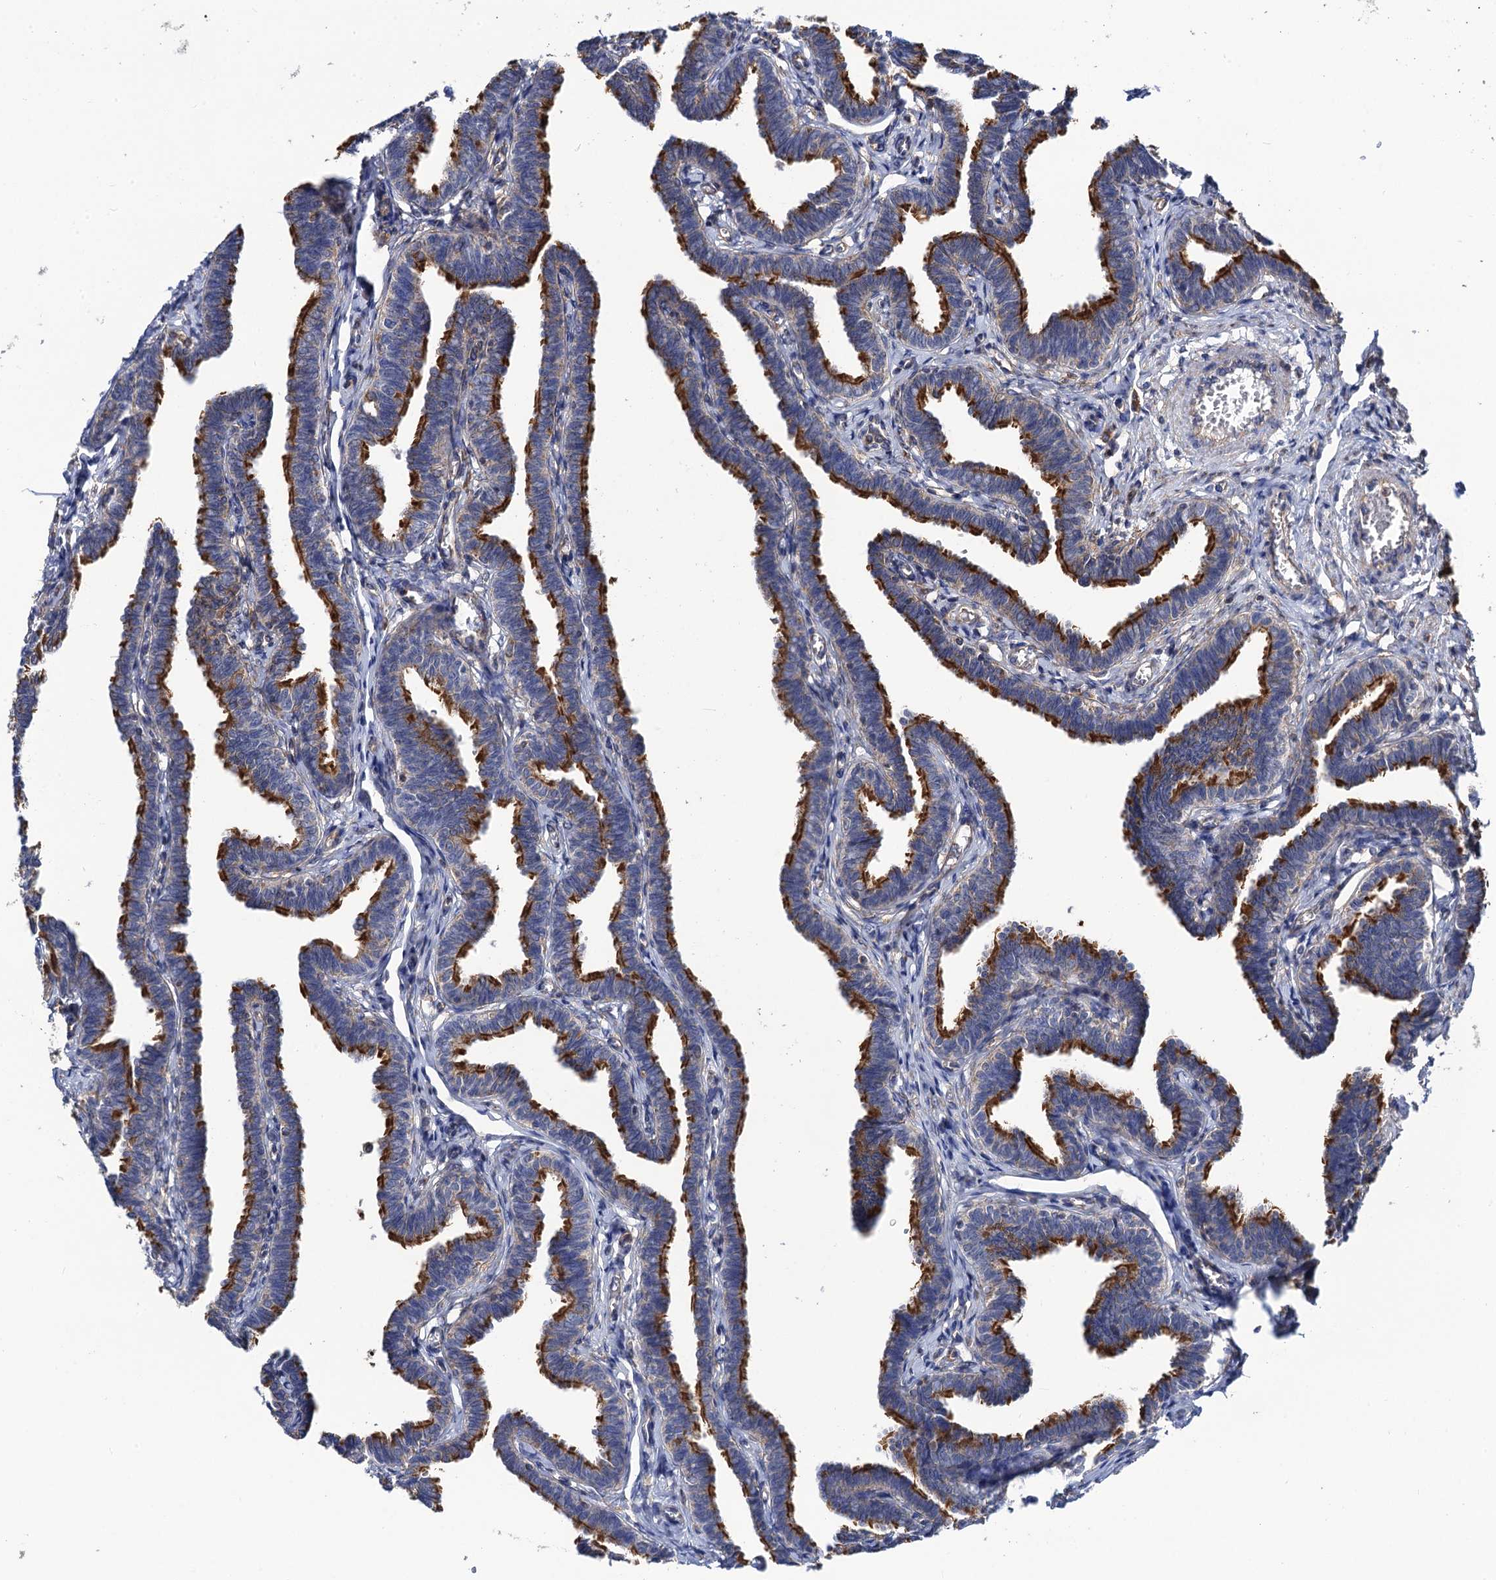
{"staining": {"intensity": "strong", "quantity": "25%-75%", "location": "cytoplasmic/membranous"}, "tissue": "fallopian tube", "cell_type": "Glandular cells", "image_type": "normal", "snomed": [{"axis": "morphology", "description": "Normal tissue, NOS"}, {"axis": "topography", "description": "Fallopian tube"}, {"axis": "topography", "description": "Ovary"}], "caption": "This is a photomicrograph of immunohistochemistry staining of benign fallopian tube, which shows strong staining in the cytoplasmic/membranous of glandular cells.", "gene": "DYDC1", "patient": {"sex": "female", "age": 23}}